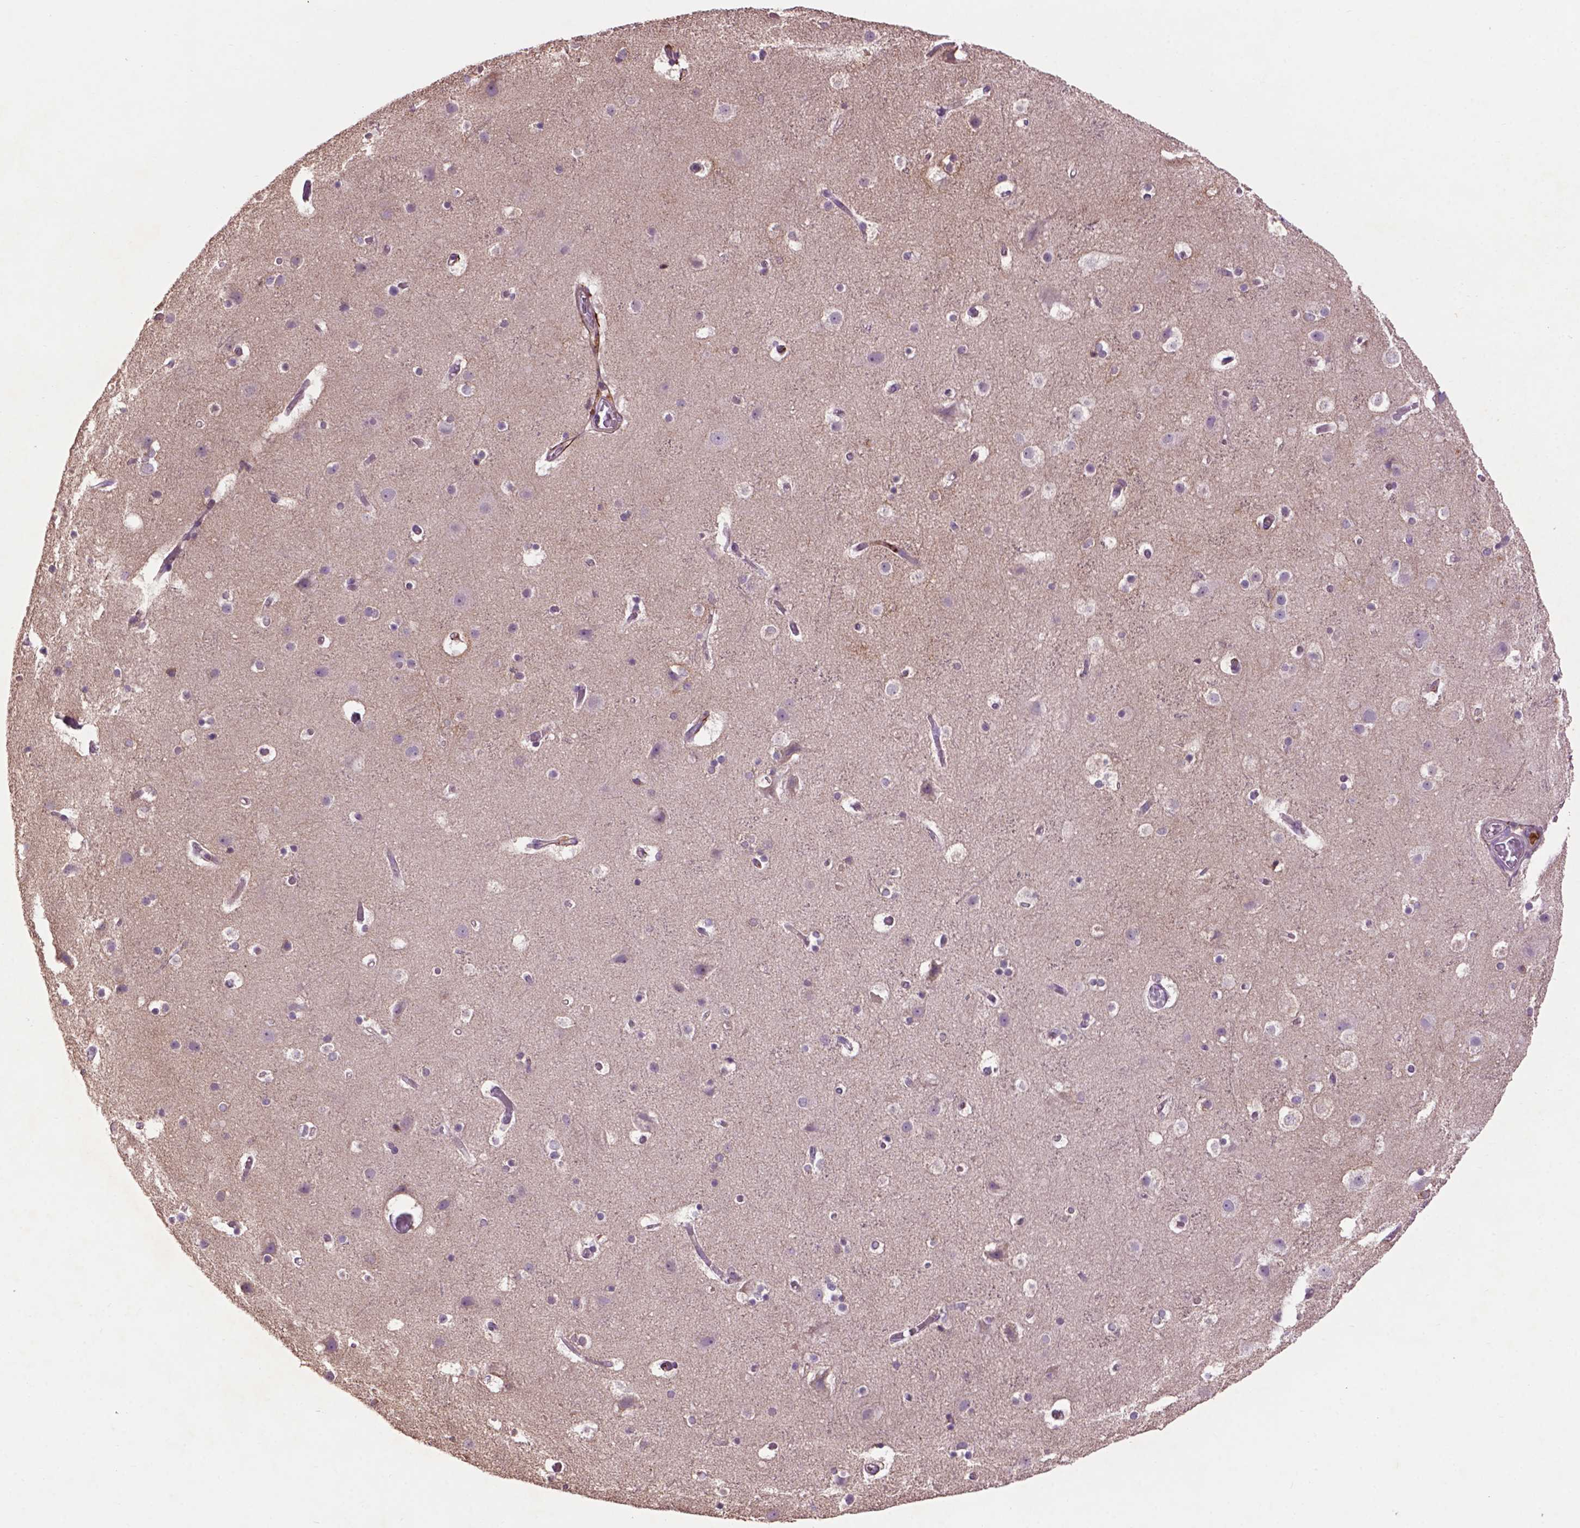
{"staining": {"intensity": "moderate", "quantity": ">75%", "location": "cytoplasmic/membranous"}, "tissue": "cerebral cortex", "cell_type": "Endothelial cells", "image_type": "normal", "snomed": [{"axis": "morphology", "description": "Normal tissue, NOS"}, {"axis": "topography", "description": "Cerebral cortex"}], "caption": "DAB immunohistochemical staining of benign cerebral cortex demonstrates moderate cytoplasmic/membranous protein expression in about >75% of endothelial cells. (Stains: DAB (3,3'-diaminobenzidine) in brown, nuclei in blue, Microscopy: brightfield microscopy at high magnification).", "gene": "LRRC3C", "patient": {"sex": "female", "age": 52}}